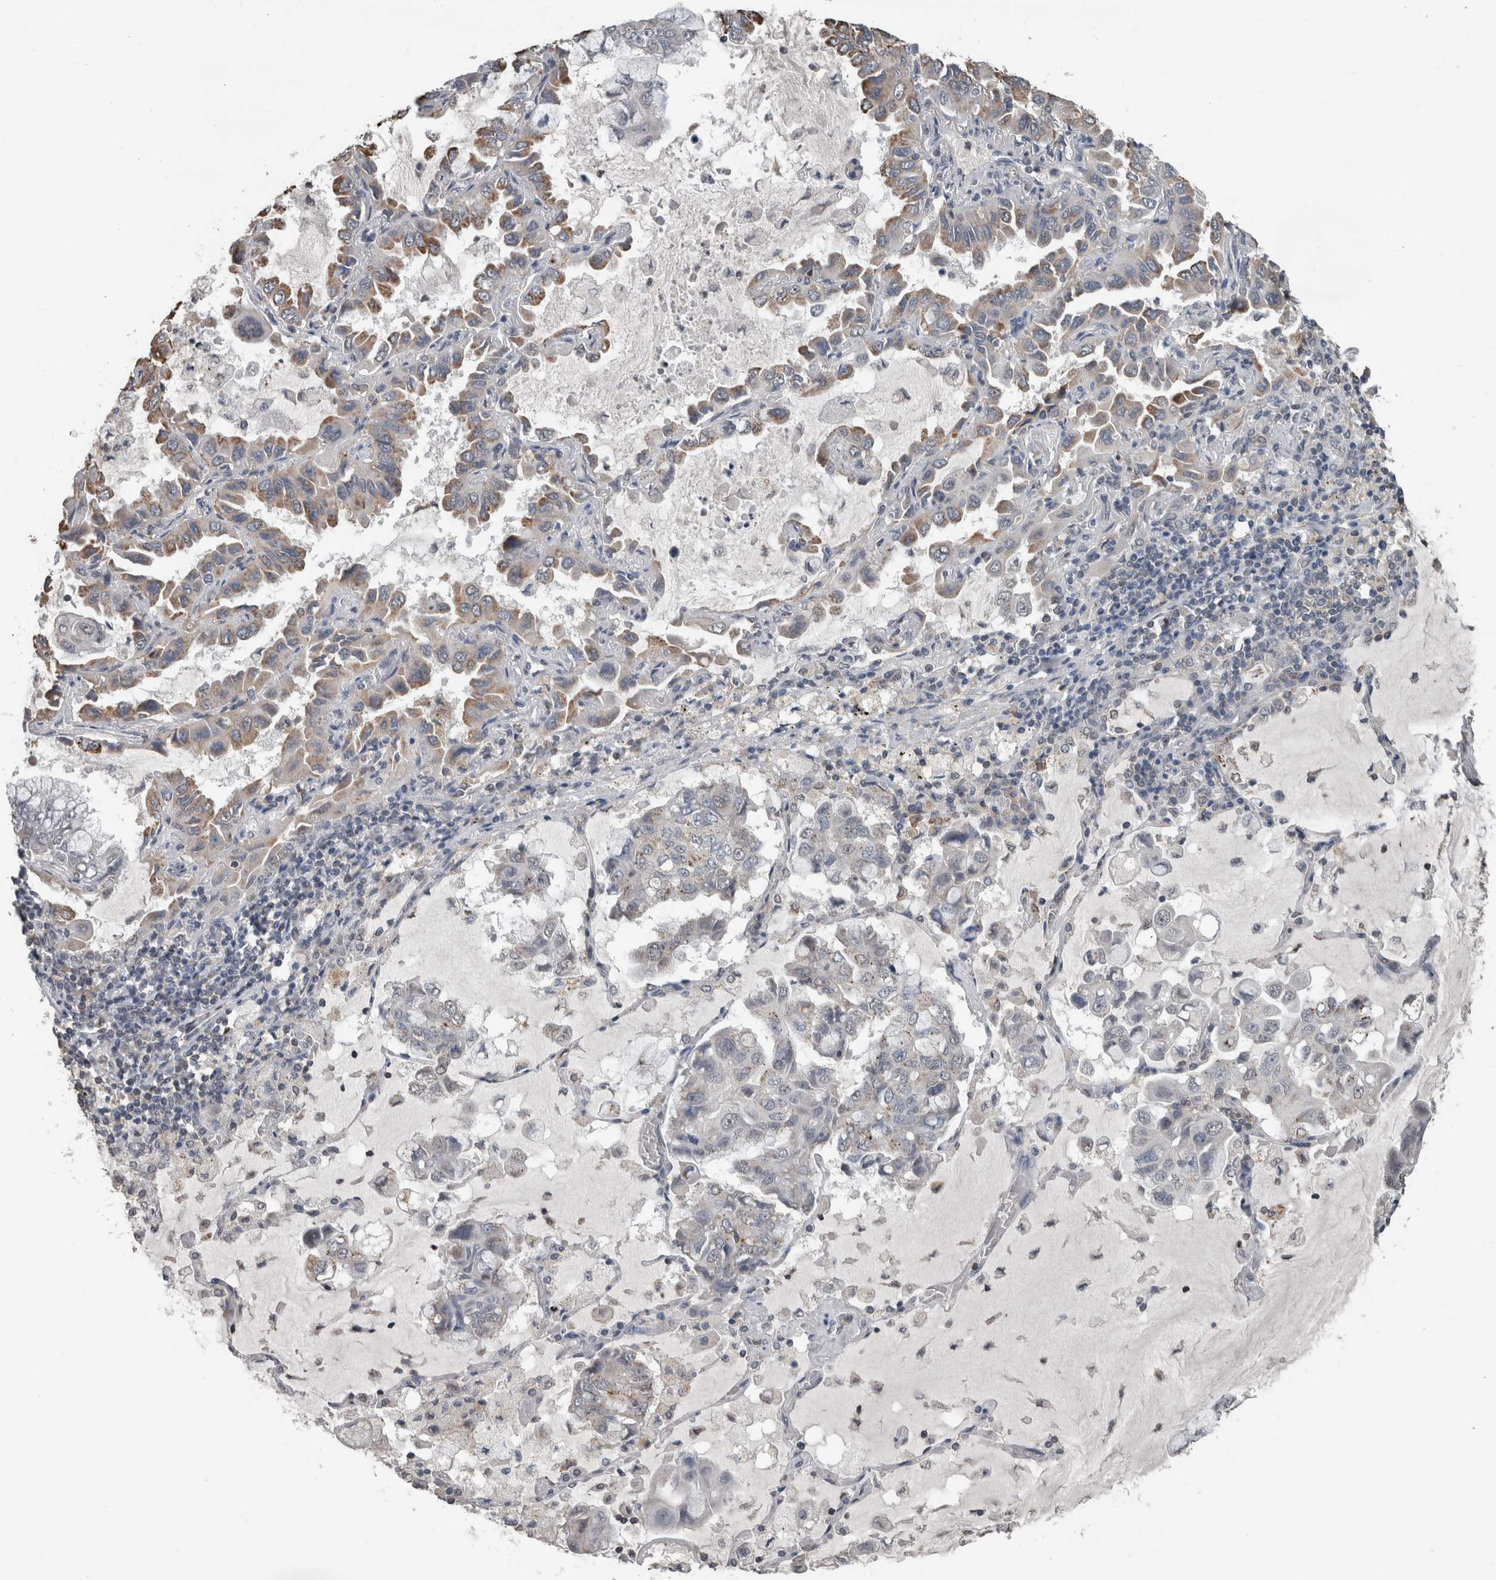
{"staining": {"intensity": "moderate", "quantity": "<25%", "location": "cytoplasmic/membranous"}, "tissue": "lung cancer", "cell_type": "Tumor cells", "image_type": "cancer", "snomed": [{"axis": "morphology", "description": "Adenocarcinoma, NOS"}, {"axis": "topography", "description": "Lung"}], "caption": "The immunohistochemical stain highlights moderate cytoplasmic/membranous expression in tumor cells of lung cancer (adenocarcinoma) tissue. The staining was performed using DAB (3,3'-diaminobenzidine), with brown indicating positive protein expression. Nuclei are stained blue with hematoxylin.", "gene": "MAFF", "patient": {"sex": "male", "age": 64}}